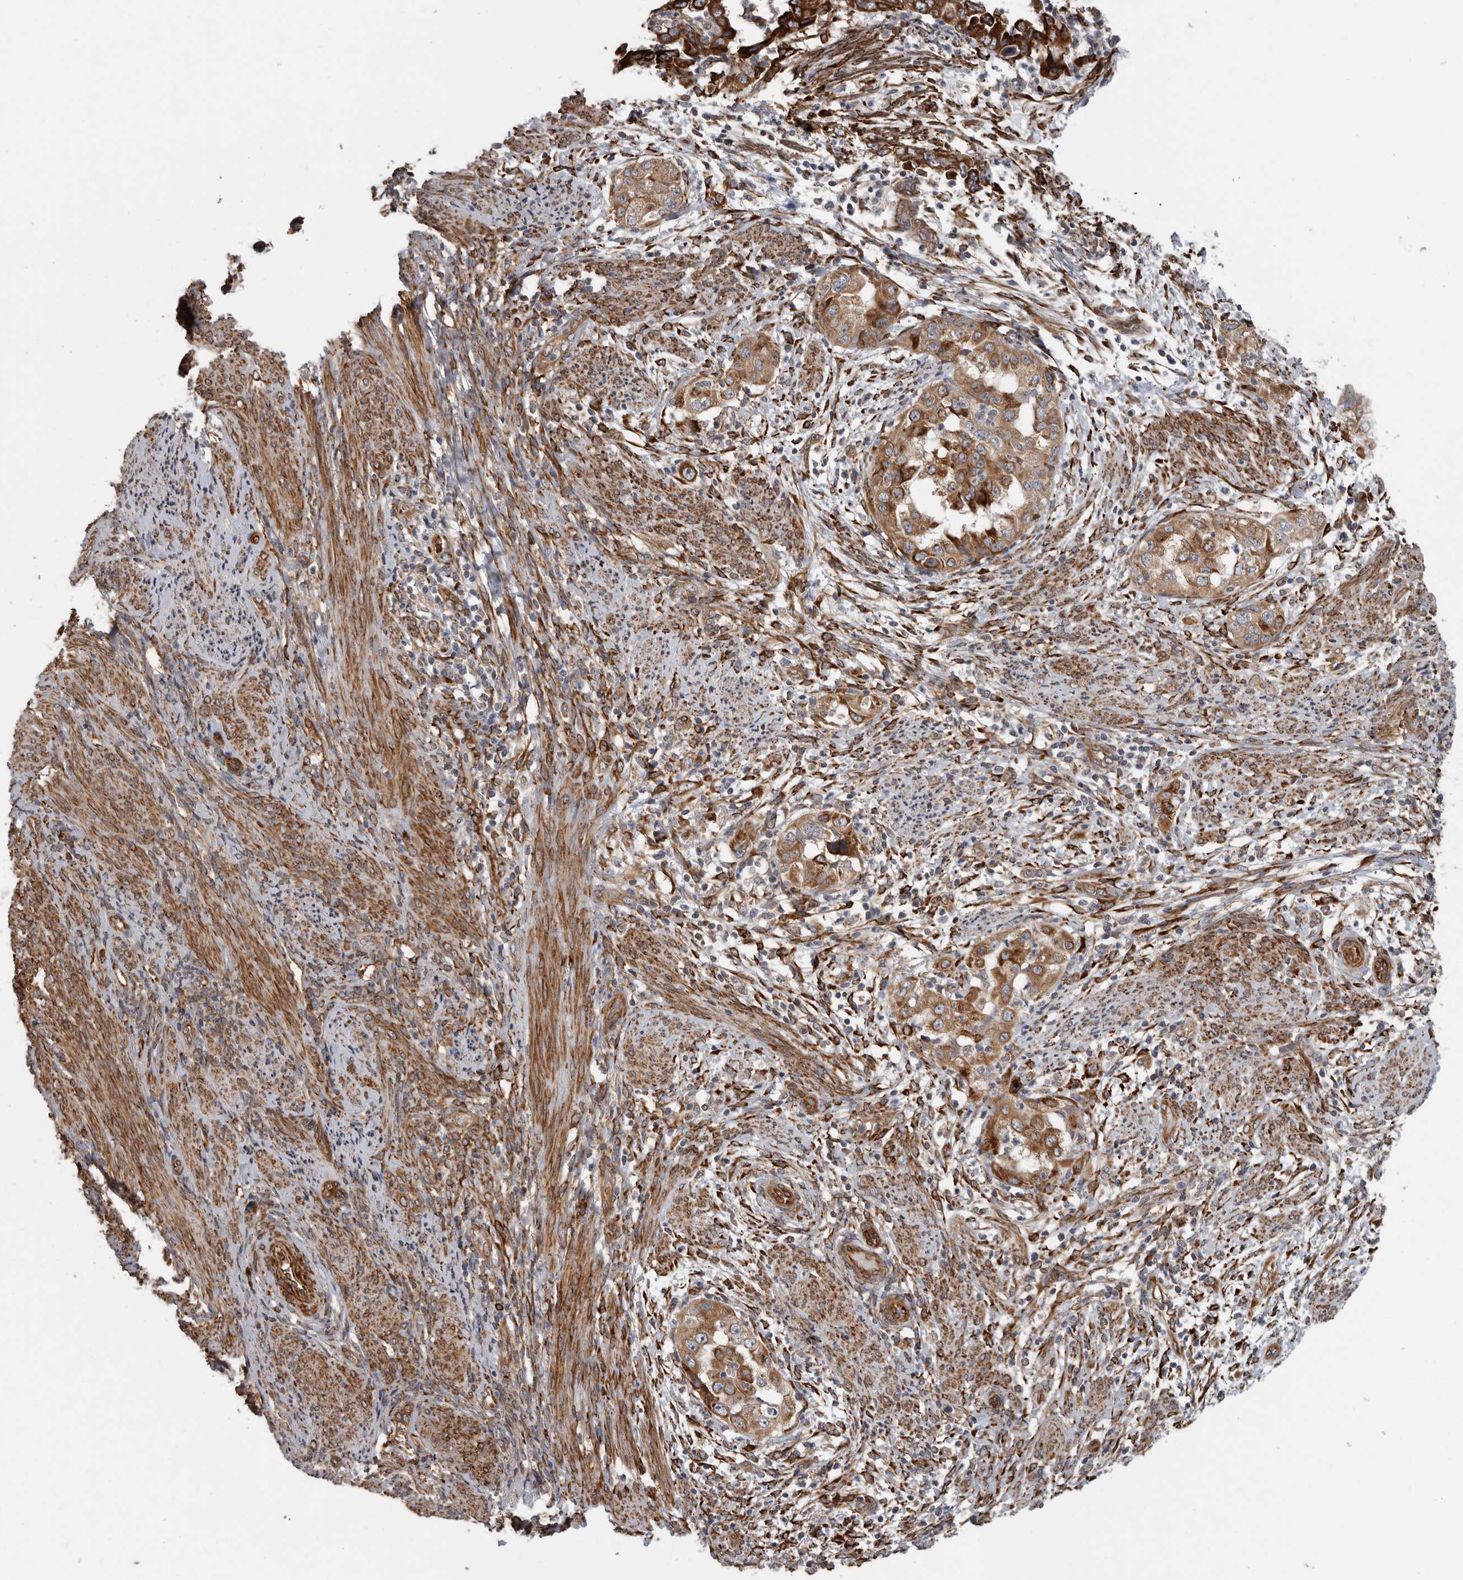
{"staining": {"intensity": "moderate", "quantity": ">75%", "location": "cytoplasmic/membranous"}, "tissue": "endometrial cancer", "cell_type": "Tumor cells", "image_type": "cancer", "snomed": [{"axis": "morphology", "description": "Adenocarcinoma, NOS"}, {"axis": "topography", "description": "Endometrium"}], "caption": "This micrograph exhibits endometrial adenocarcinoma stained with IHC to label a protein in brown. The cytoplasmic/membranous of tumor cells show moderate positivity for the protein. Nuclei are counter-stained blue.", "gene": "CEP350", "patient": {"sex": "female", "age": 85}}